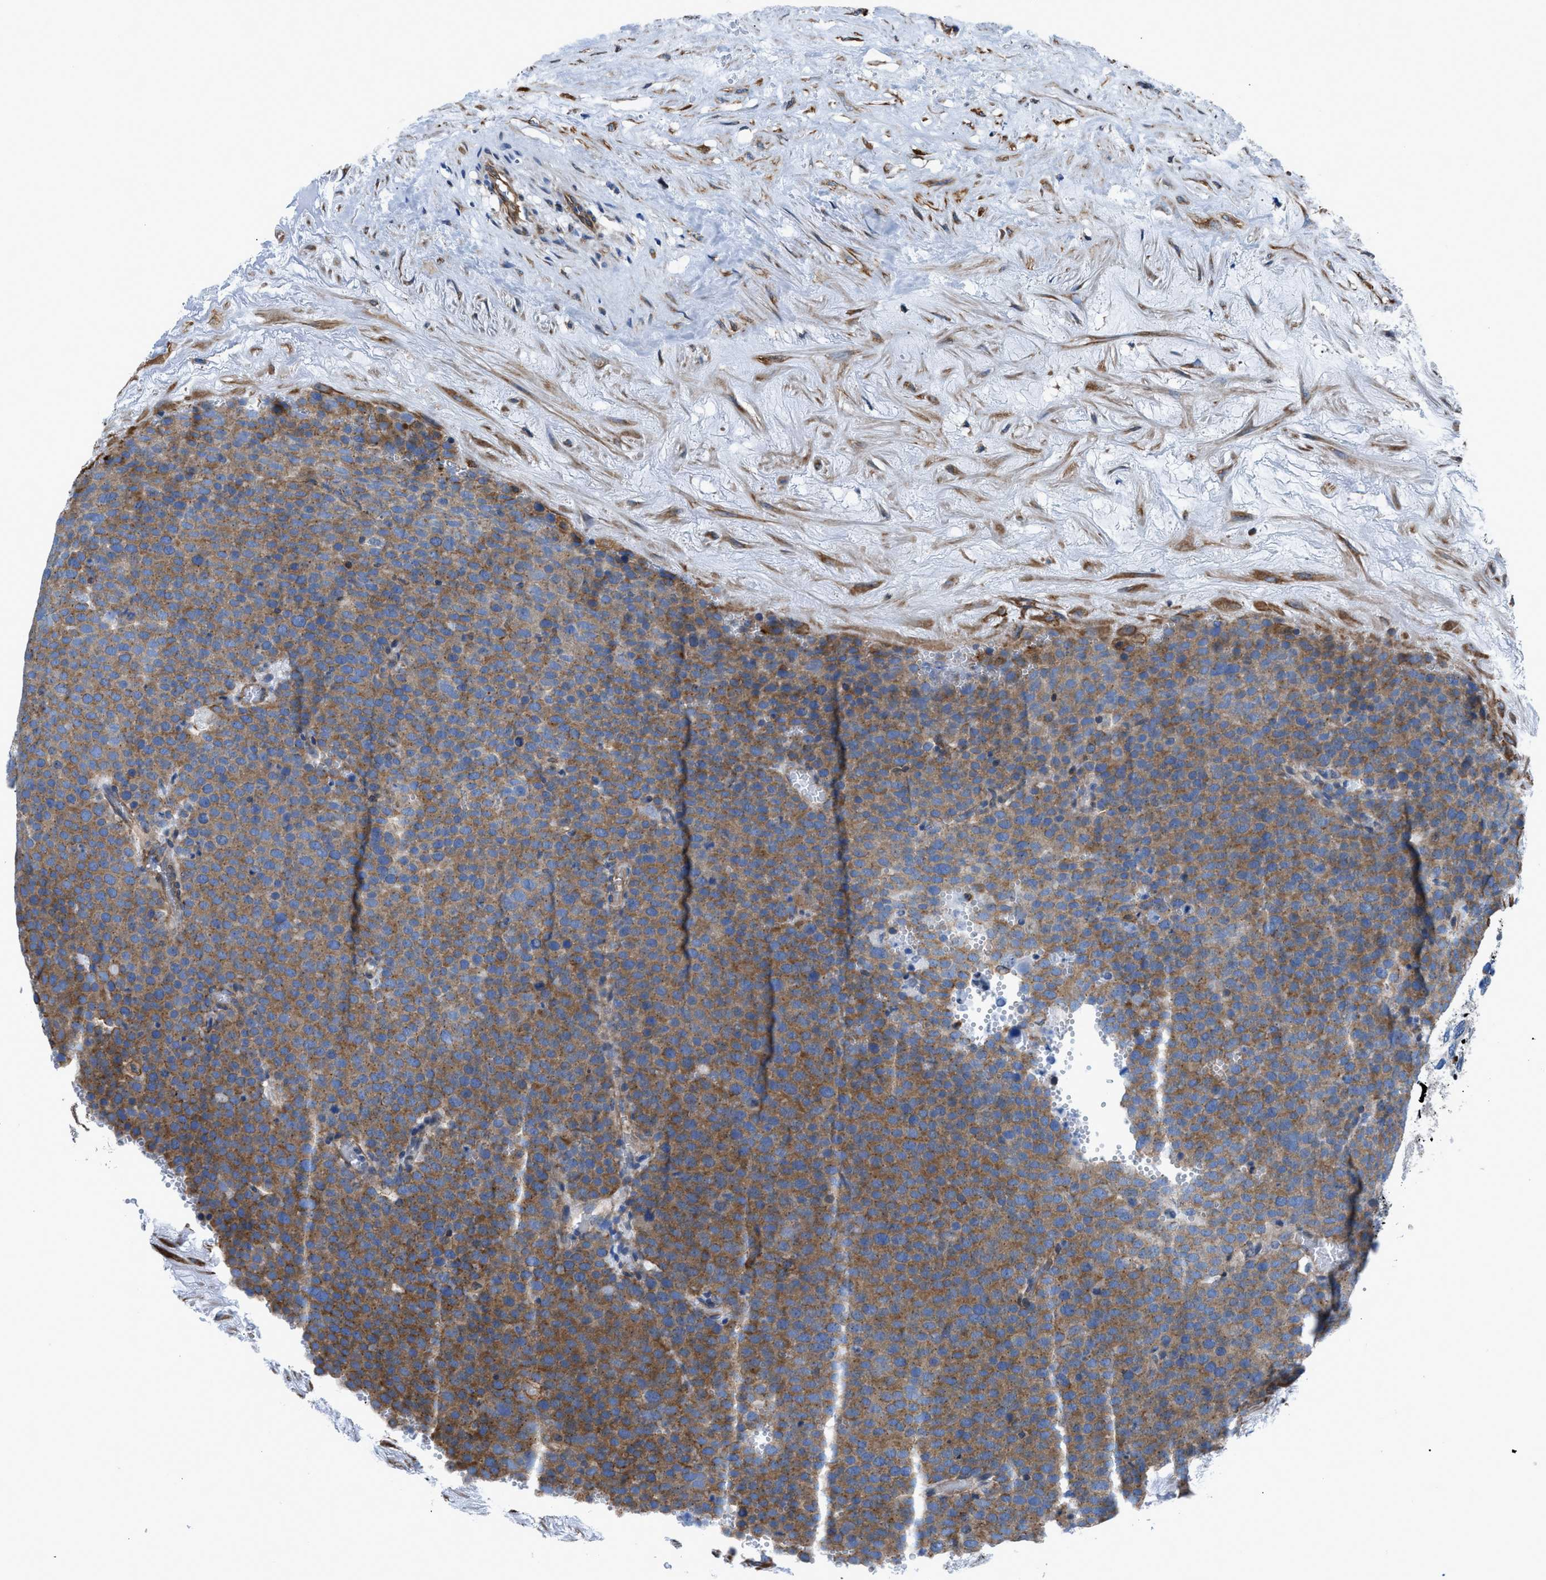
{"staining": {"intensity": "moderate", "quantity": ">75%", "location": "cytoplasmic/membranous"}, "tissue": "testis cancer", "cell_type": "Tumor cells", "image_type": "cancer", "snomed": [{"axis": "morphology", "description": "Normal tissue, NOS"}, {"axis": "morphology", "description": "Seminoma, NOS"}, {"axis": "topography", "description": "Testis"}], "caption": "An image of human testis seminoma stained for a protein displays moderate cytoplasmic/membranous brown staining in tumor cells.", "gene": "DMAC1", "patient": {"sex": "male", "age": 71}}